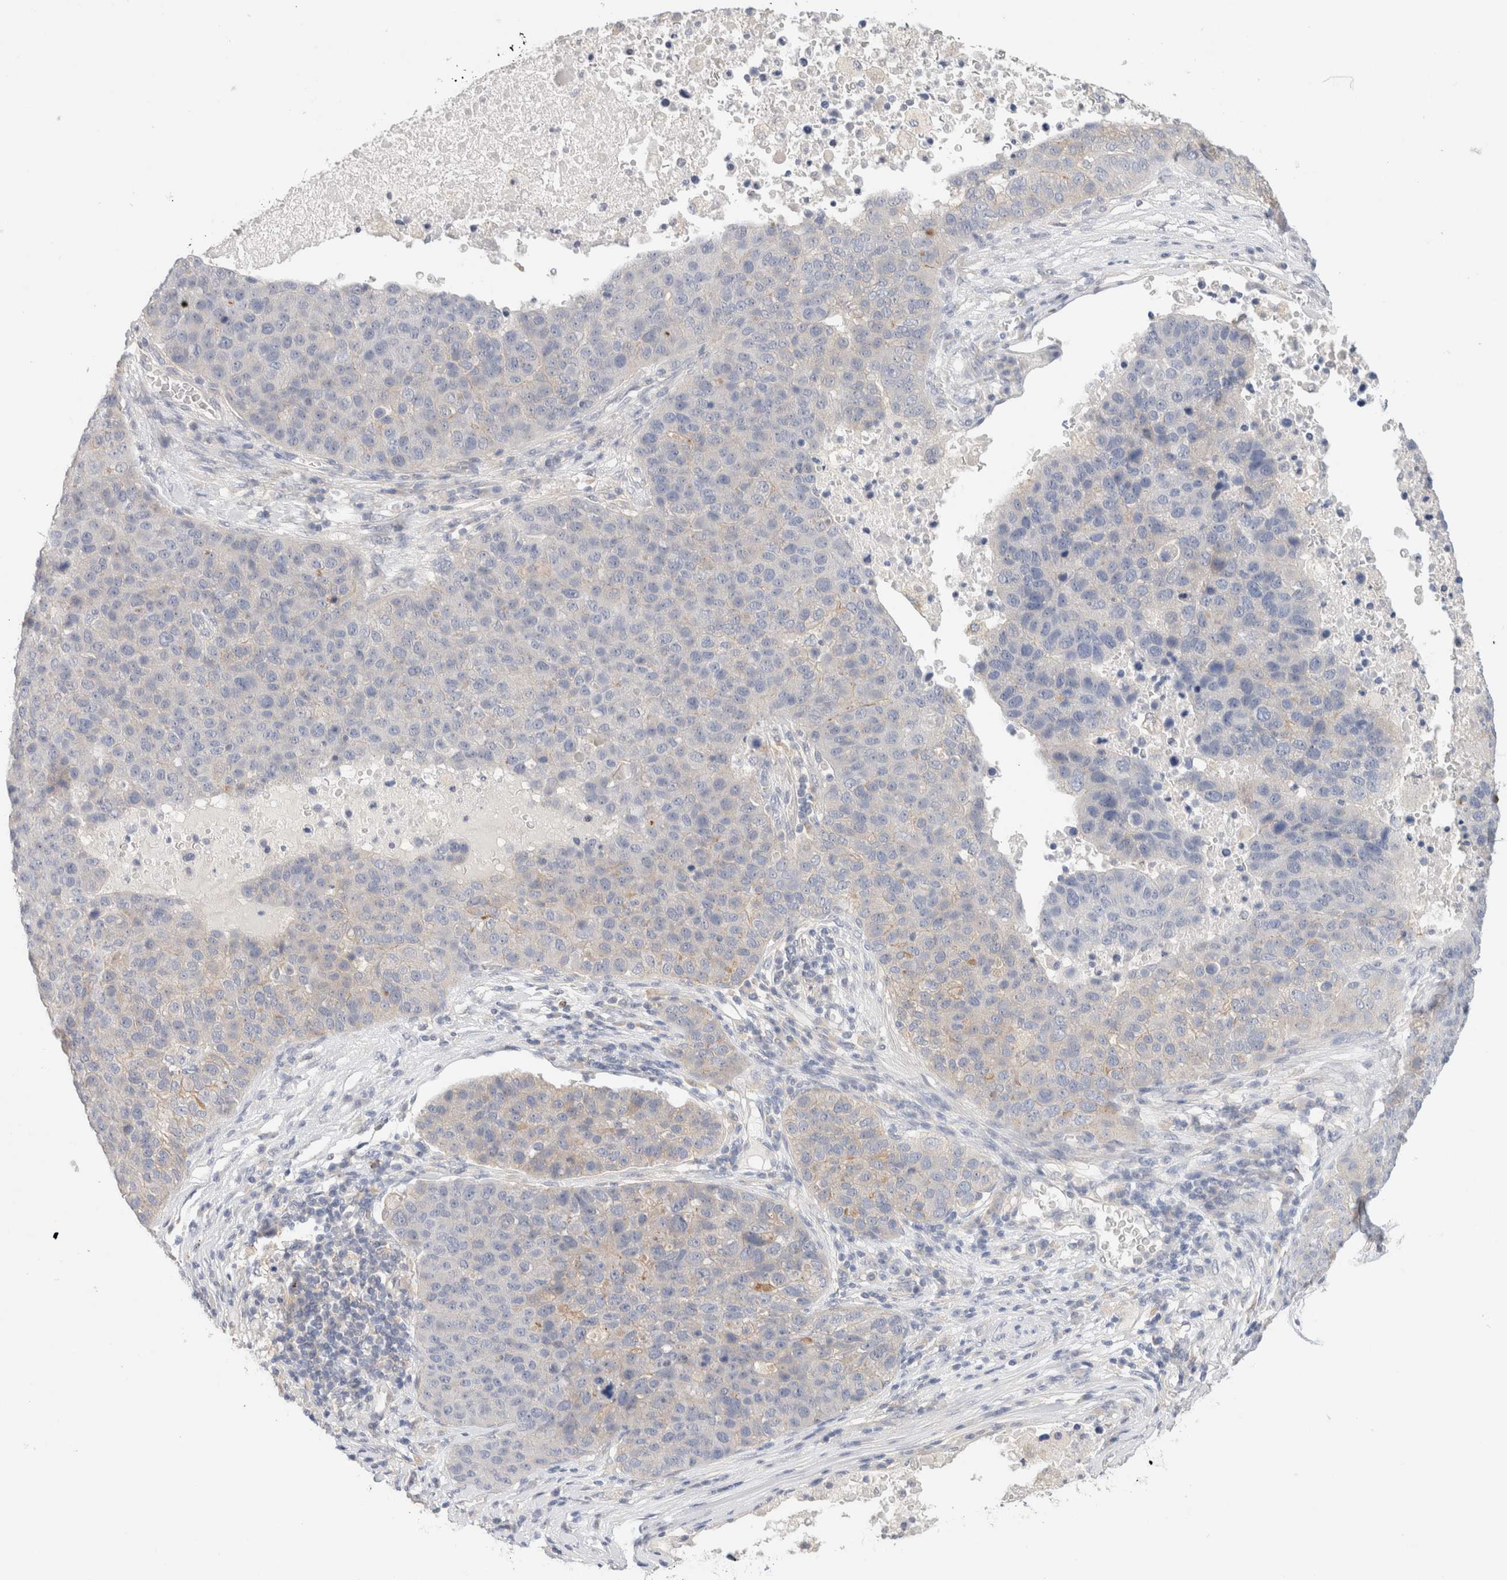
{"staining": {"intensity": "negative", "quantity": "none", "location": "none"}, "tissue": "pancreatic cancer", "cell_type": "Tumor cells", "image_type": "cancer", "snomed": [{"axis": "morphology", "description": "Adenocarcinoma, NOS"}, {"axis": "topography", "description": "Pancreas"}], "caption": "This histopathology image is of adenocarcinoma (pancreatic) stained with immunohistochemistry to label a protein in brown with the nuclei are counter-stained blue. There is no positivity in tumor cells. The staining was performed using DAB to visualize the protein expression in brown, while the nuclei were stained in blue with hematoxylin (Magnification: 20x).", "gene": "SDR16C5", "patient": {"sex": "female", "age": 61}}